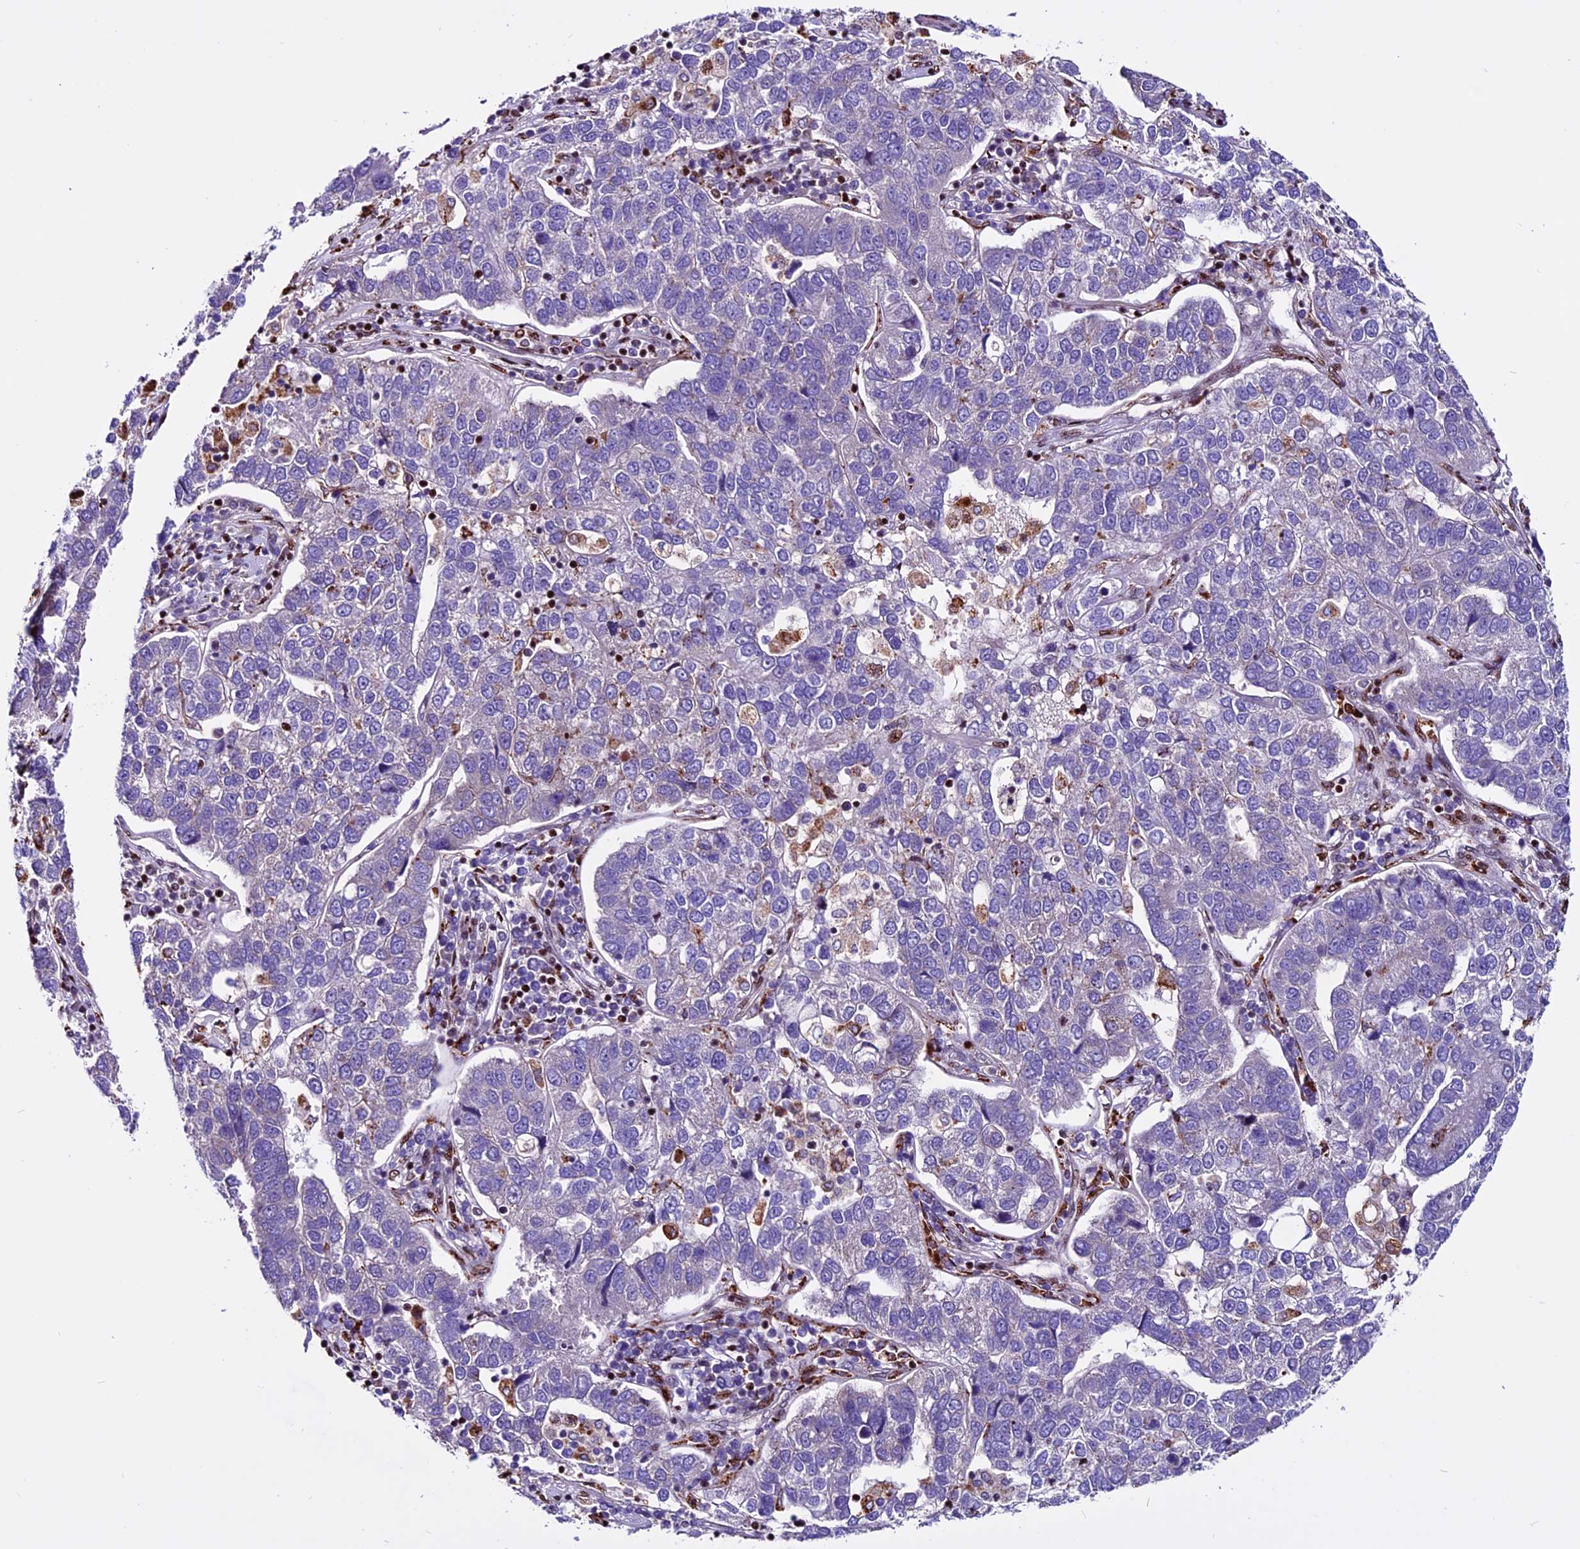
{"staining": {"intensity": "negative", "quantity": "none", "location": "none"}, "tissue": "pancreatic cancer", "cell_type": "Tumor cells", "image_type": "cancer", "snomed": [{"axis": "morphology", "description": "Adenocarcinoma, NOS"}, {"axis": "topography", "description": "Pancreas"}], "caption": "Immunohistochemical staining of pancreatic adenocarcinoma demonstrates no significant staining in tumor cells. (Stains: DAB immunohistochemistry with hematoxylin counter stain, Microscopy: brightfield microscopy at high magnification).", "gene": "RINL", "patient": {"sex": "female", "age": 61}}